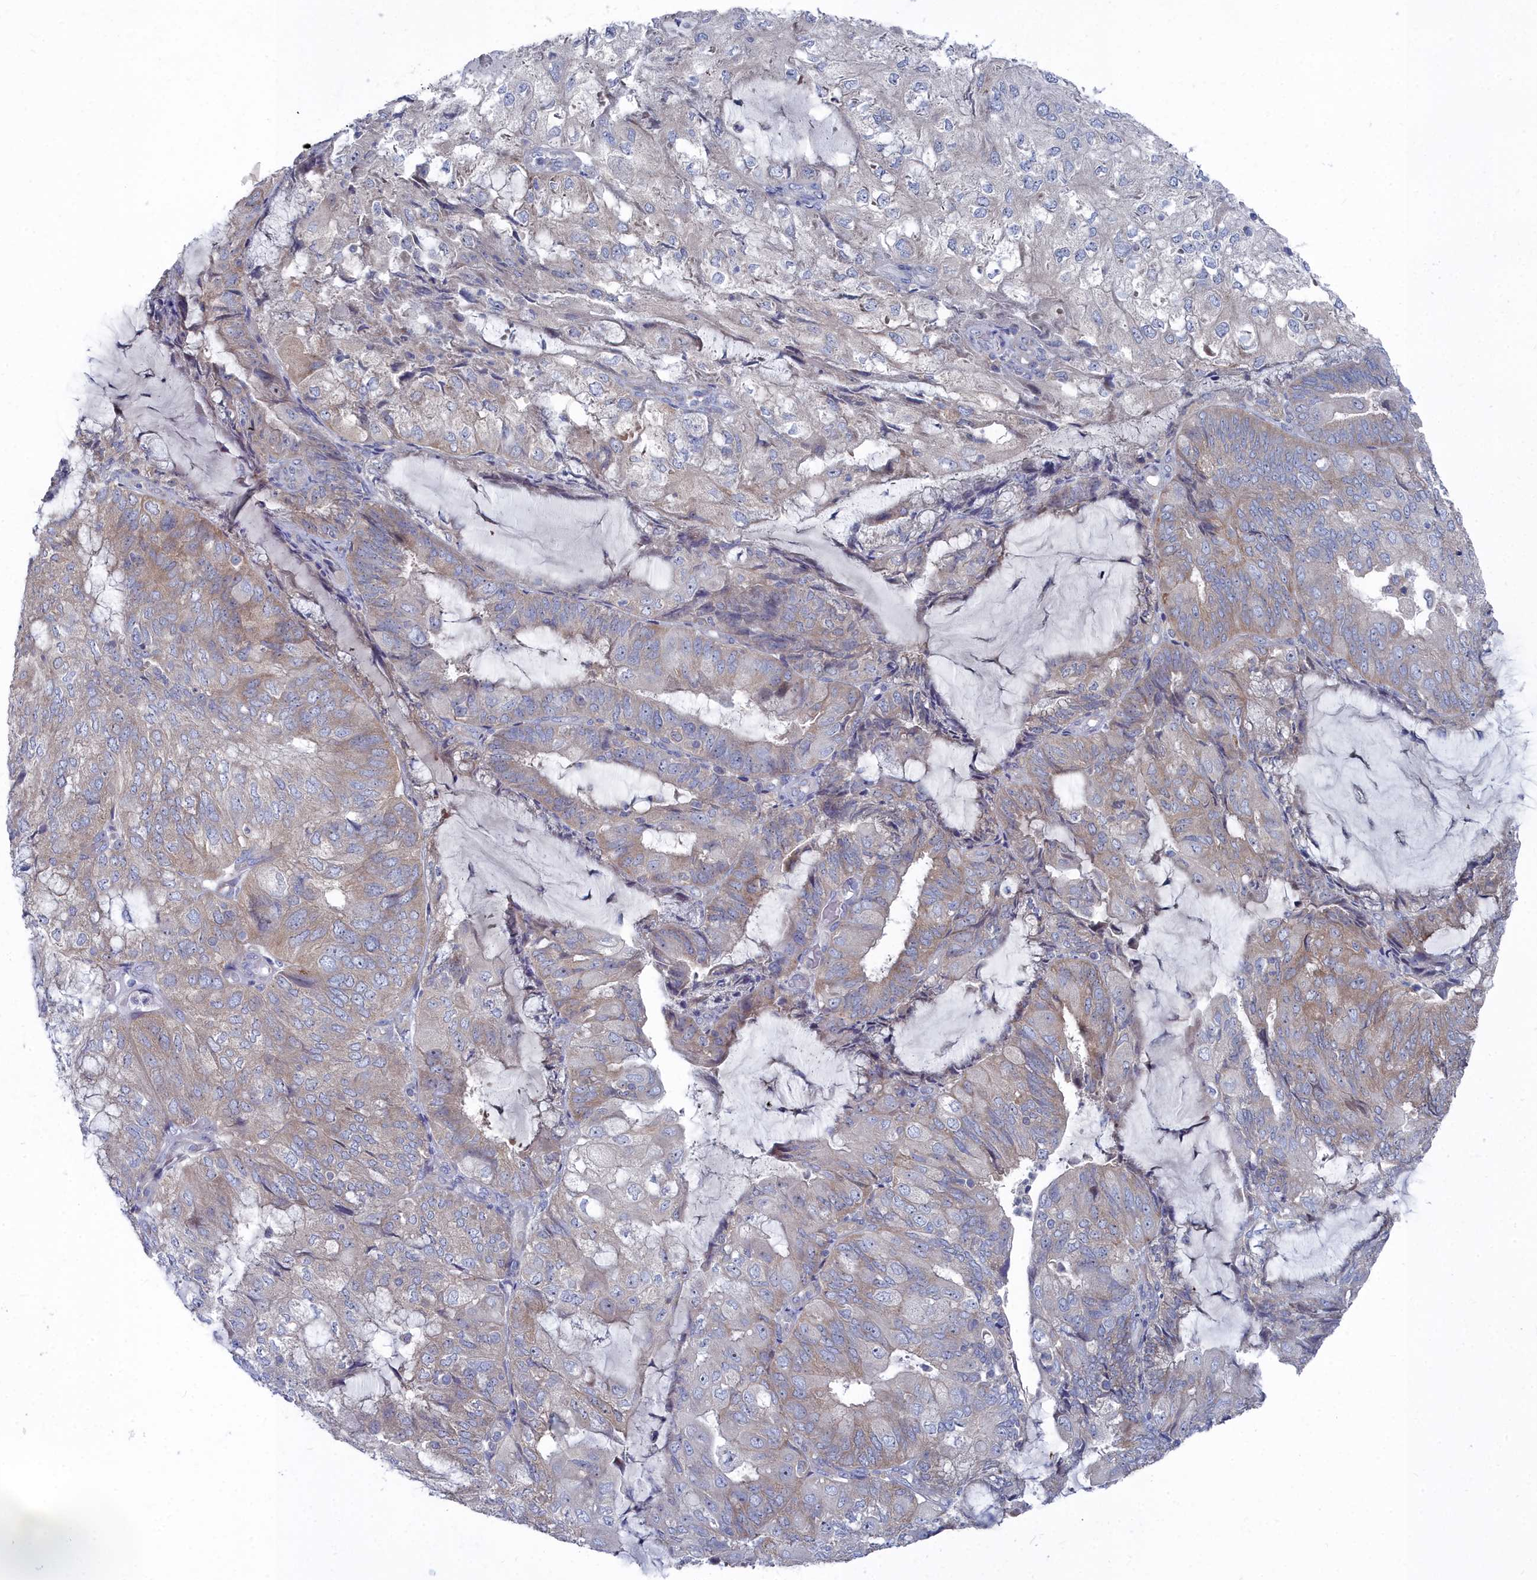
{"staining": {"intensity": "weak", "quantity": "25%-75%", "location": "cytoplasmic/membranous"}, "tissue": "endometrial cancer", "cell_type": "Tumor cells", "image_type": "cancer", "snomed": [{"axis": "morphology", "description": "Adenocarcinoma, NOS"}, {"axis": "topography", "description": "Endometrium"}], "caption": "A low amount of weak cytoplasmic/membranous staining is appreciated in approximately 25%-75% of tumor cells in endometrial cancer (adenocarcinoma) tissue.", "gene": "CCDC149", "patient": {"sex": "female", "age": 81}}